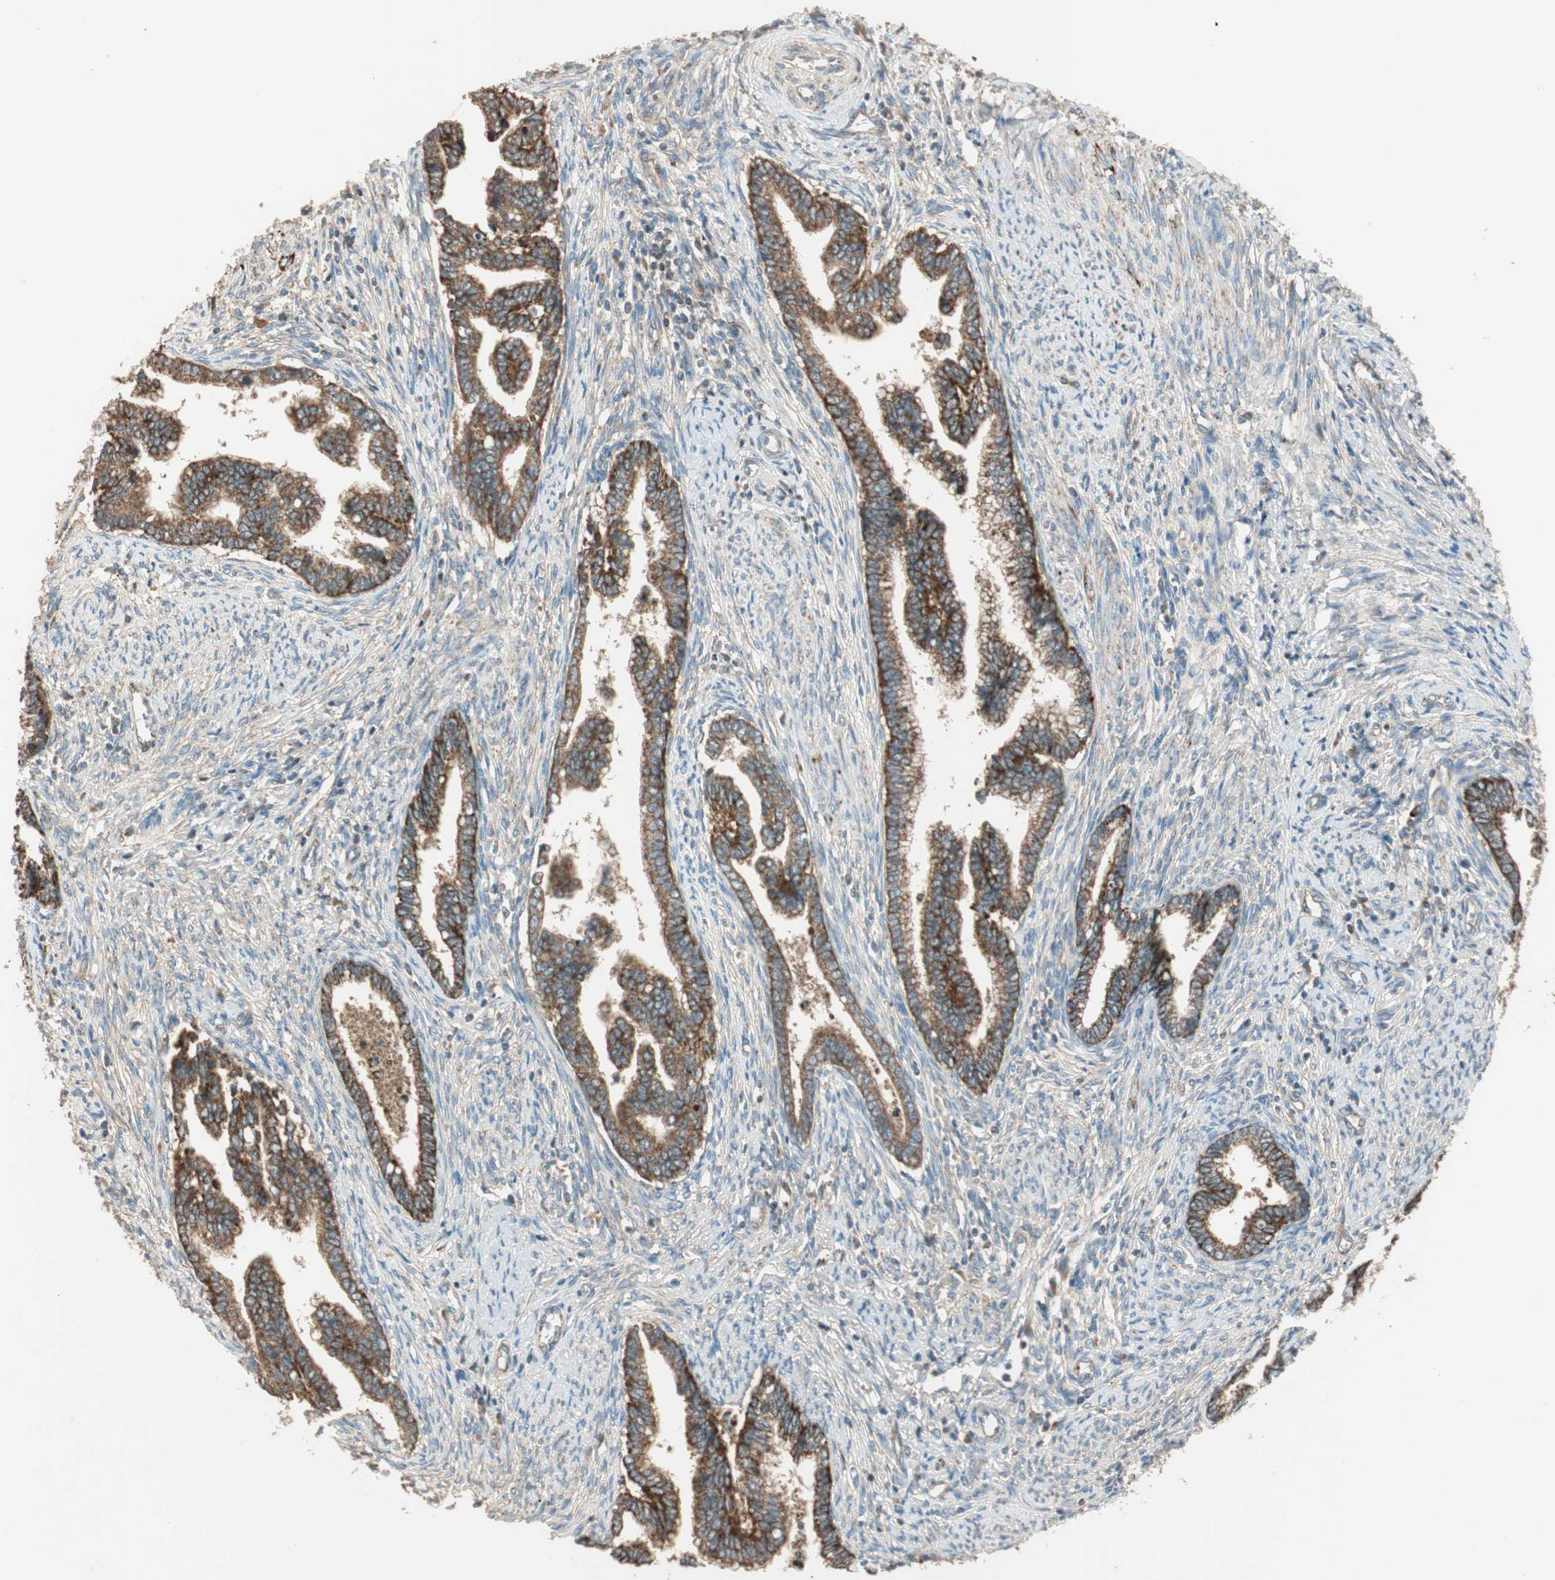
{"staining": {"intensity": "strong", "quantity": ">75%", "location": "cytoplasmic/membranous"}, "tissue": "cervical cancer", "cell_type": "Tumor cells", "image_type": "cancer", "snomed": [{"axis": "morphology", "description": "Adenocarcinoma, NOS"}, {"axis": "topography", "description": "Cervix"}], "caption": "About >75% of tumor cells in cervical cancer show strong cytoplasmic/membranous protein staining as visualized by brown immunohistochemical staining.", "gene": "CC2D1A", "patient": {"sex": "female", "age": 44}}